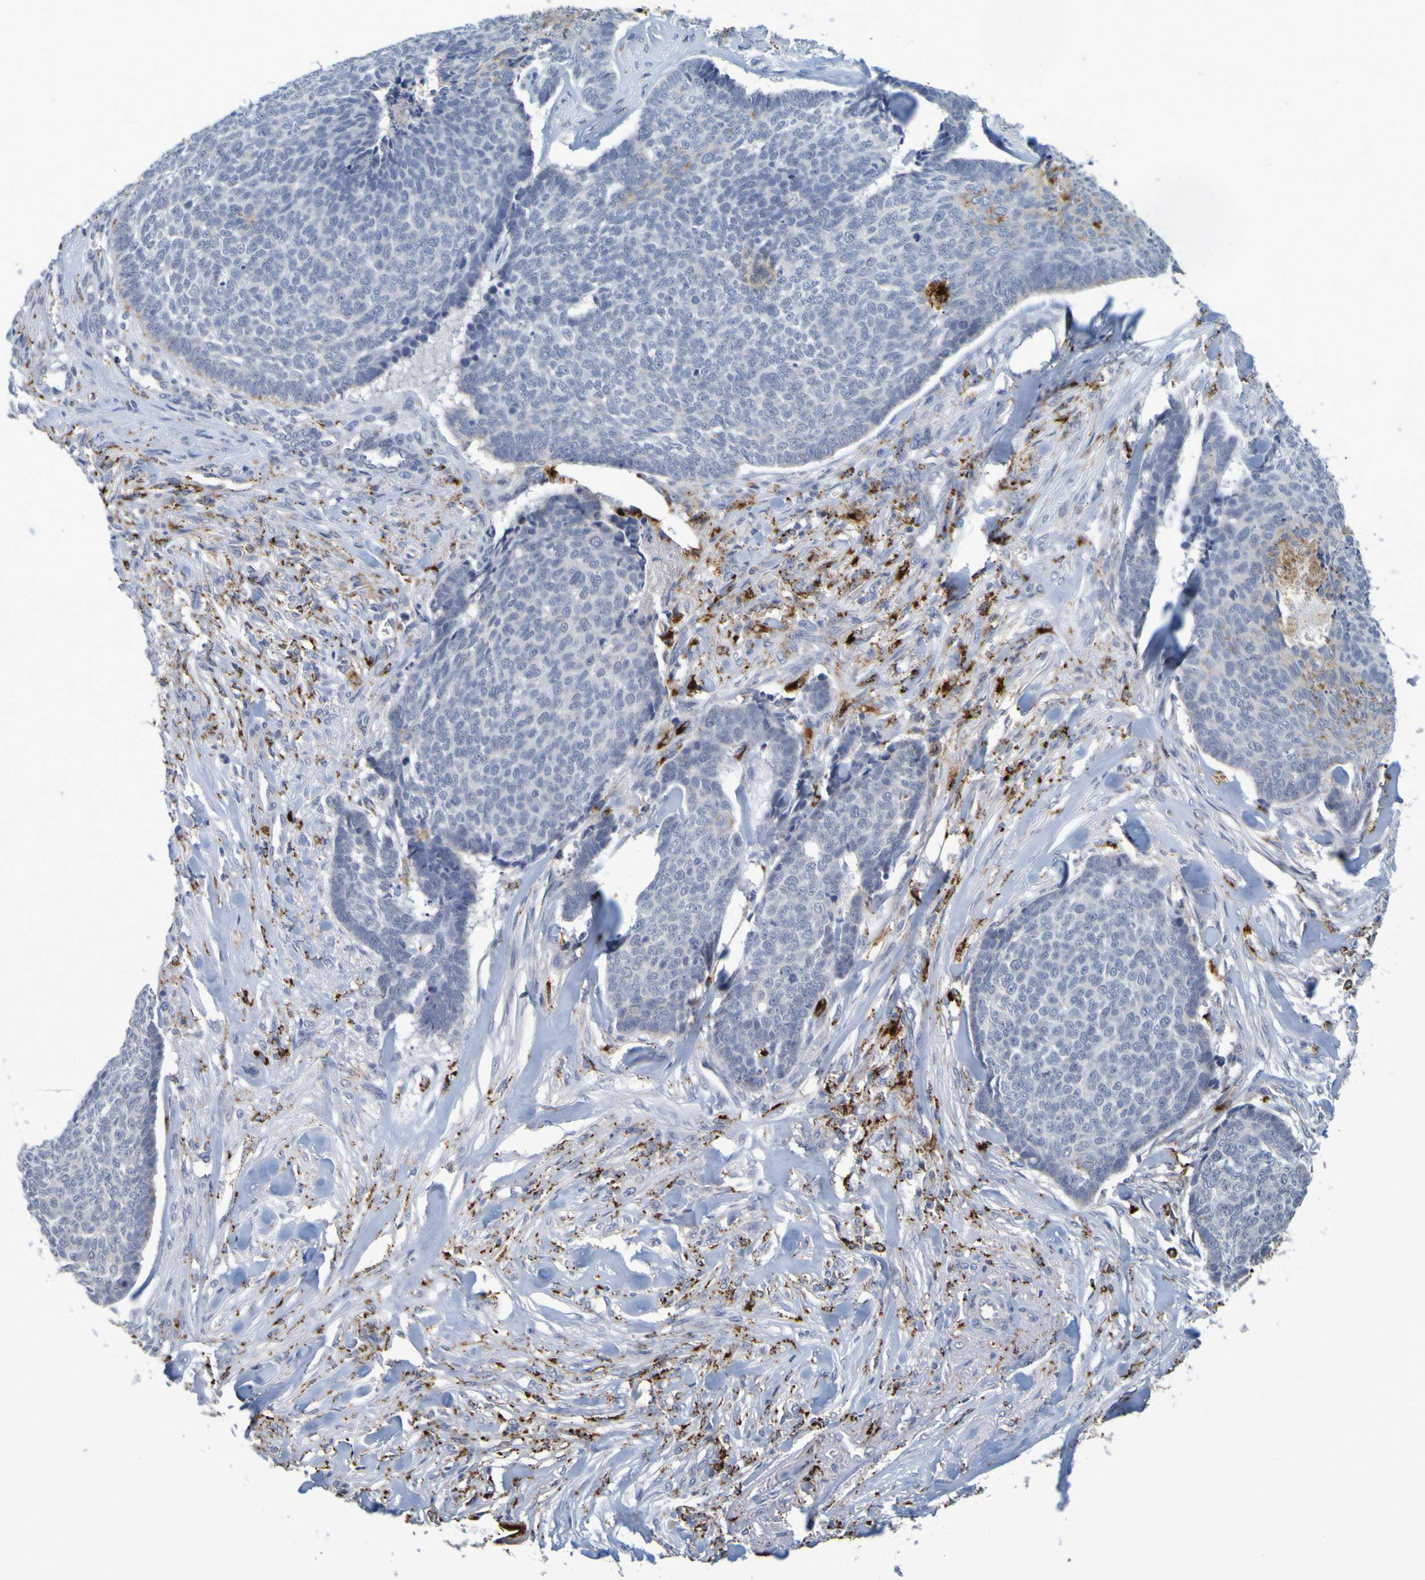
{"staining": {"intensity": "negative", "quantity": "none", "location": "none"}, "tissue": "skin cancer", "cell_type": "Tumor cells", "image_type": "cancer", "snomed": [{"axis": "morphology", "description": "Basal cell carcinoma"}, {"axis": "topography", "description": "Skin"}], "caption": "There is no significant staining in tumor cells of skin cancer.", "gene": "TPH1", "patient": {"sex": "male", "age": 84}}